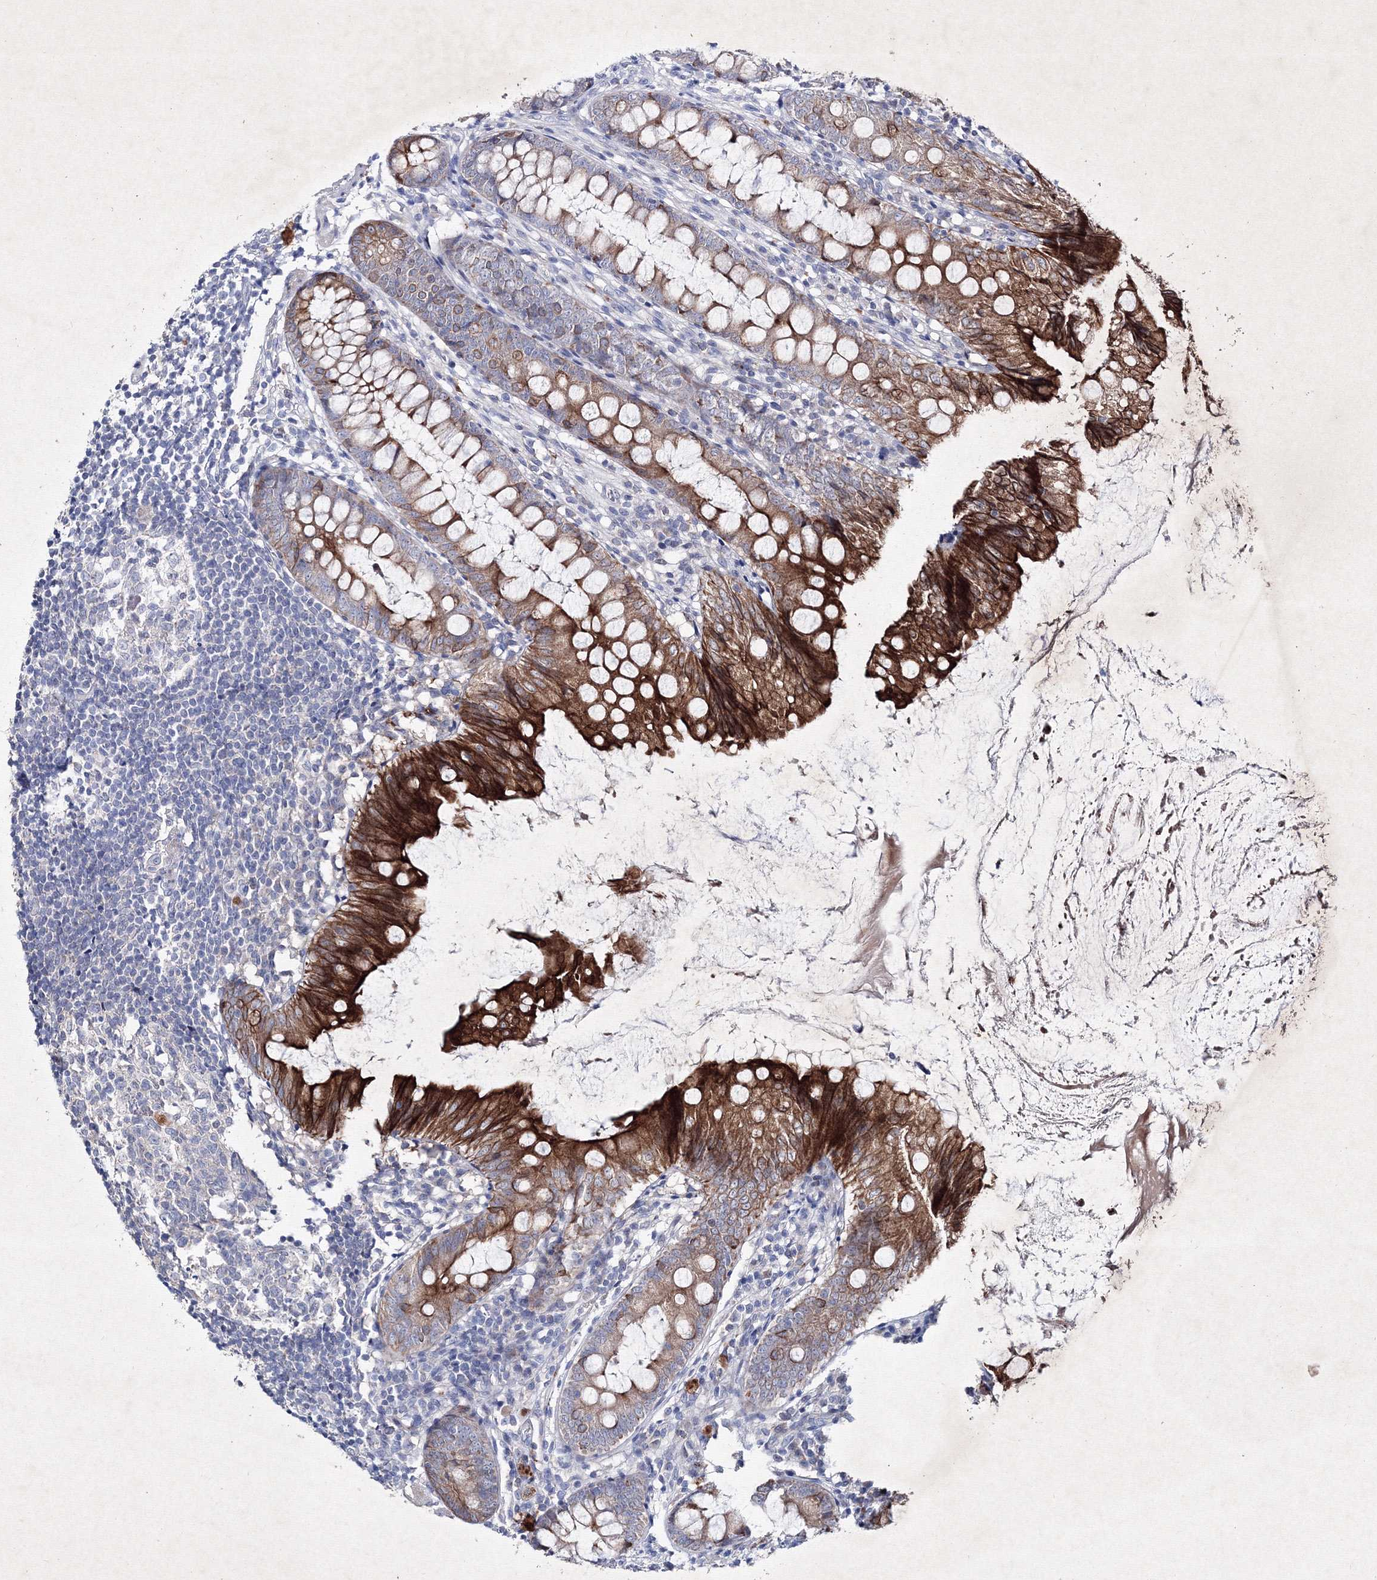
{"staining": {"intensity": "strong", "quantity": "25%-75%", "location": "cytoplasmic/membranous"}, "tissue": "appendix", "cell_type": "Glandular cells", "image_type": "normal", "snomed": [{"axis": "morphology", "description": "Normal tissue, NOS"}, {"axis": "topography", "description": "Appendix"}], "caption": "Protein staining shows strong cytoplasmic/membranous positivity in approximately 25%-75% of glandular cells in normal appendix. (Stains: DAB in brown, nuclei in blue, Microscopy: brightfield microscopy at high magnification).", "gene": "SMIM29", "patient": {"sex": "female", "age": 77}}